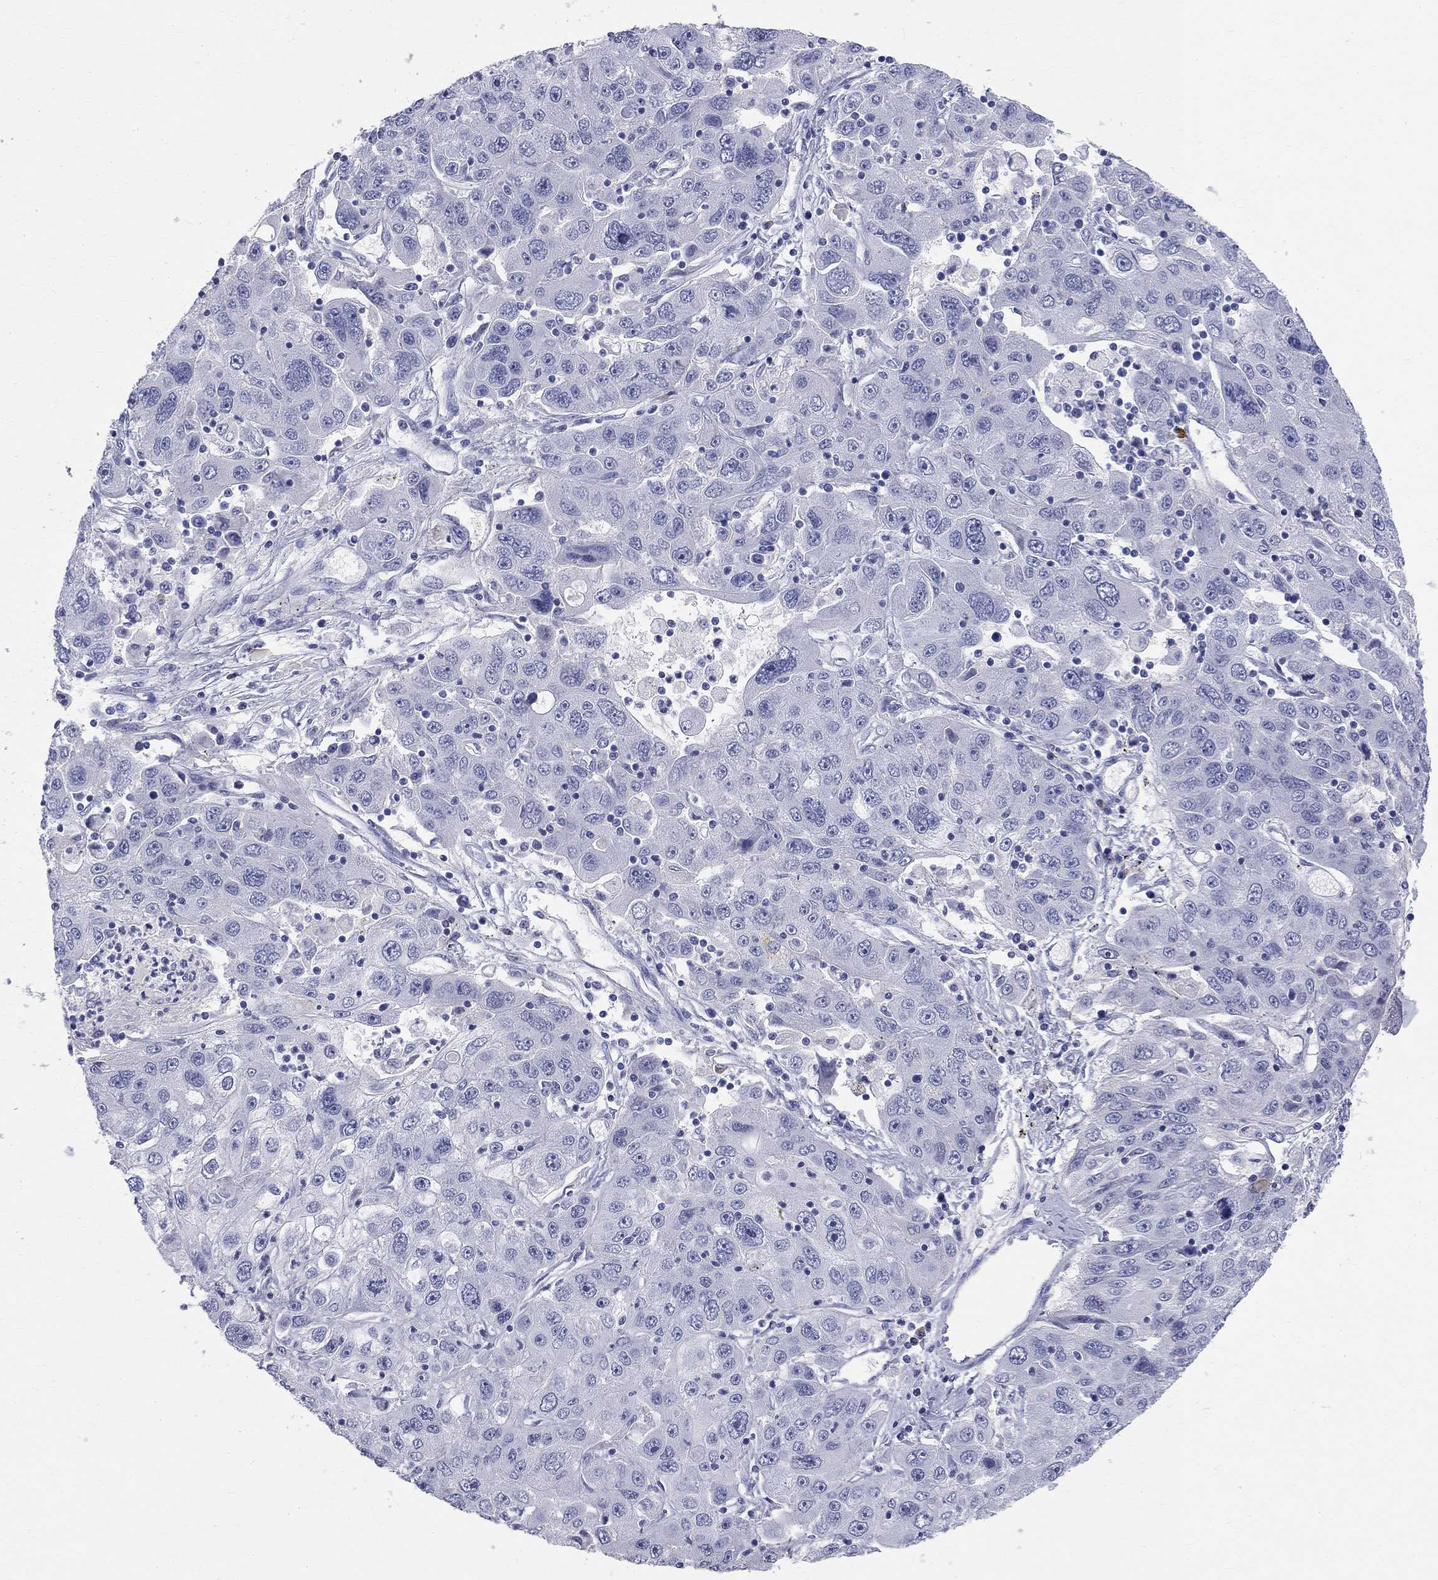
{"staining": {"intensity": "negative", "quantity": "none", "location": "none"}, "tissue": "stomach cancer", "cell_type": "Tumor cells", "image_type": "cancer", "snomed": [{"axis": "morphology", "description": "Adenocarcinoma, NOS"}, {"axis": "topography", "description": "Stomach"}], "caption": "A high-resolution image shows IHC staining of adenocarcinoma (stomach), which demonstrates no significant positivity in tumor cells.", "gene": "PHOX2B", "patient": {"sex": "male", "age": 56}}